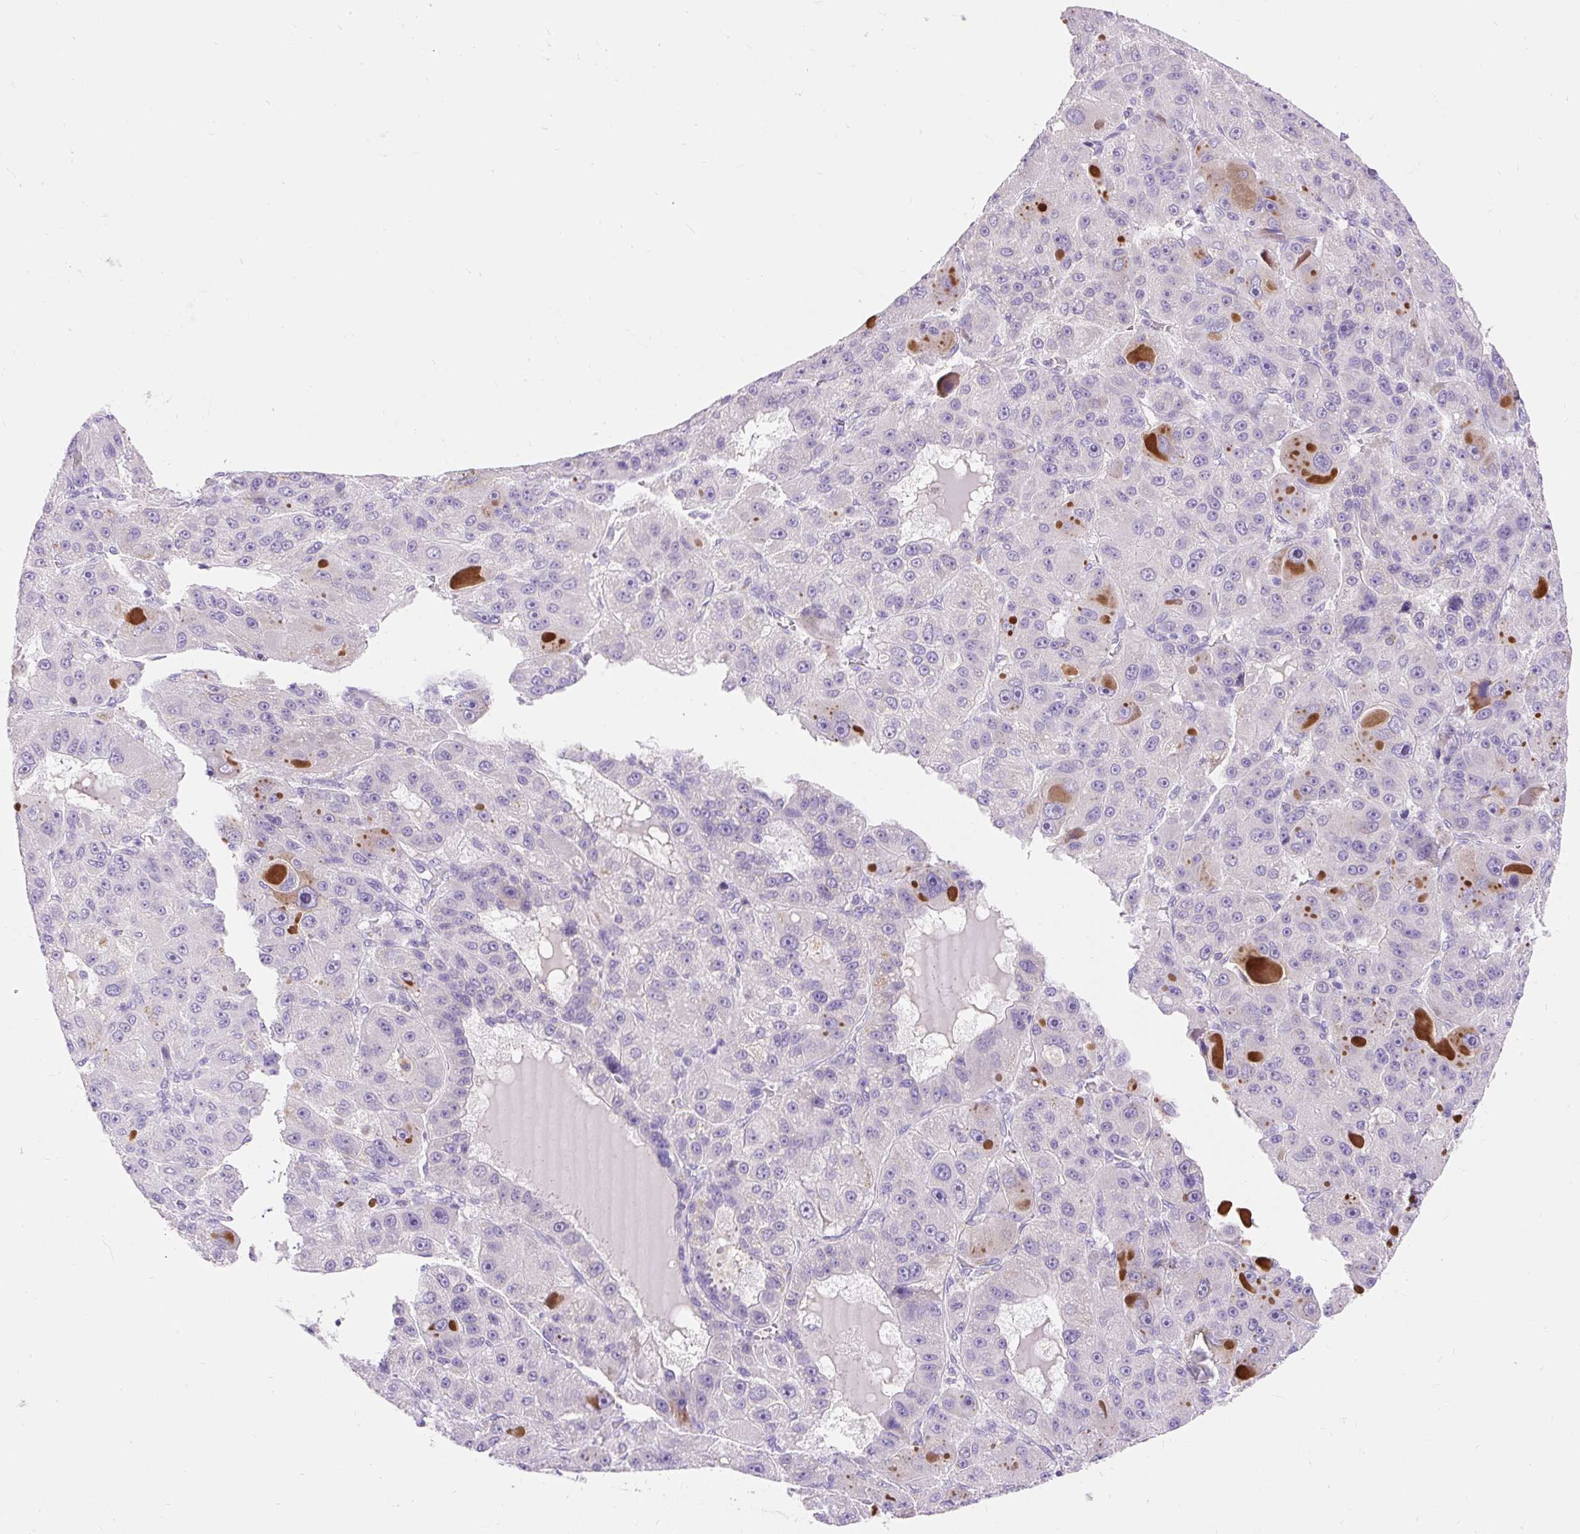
{"staining": {"intensity": "moderate", "quantity": "<25%", "location": "cytoplasmic/membranous"}, "tissue": "liver cancer", "cell_type": "Tumor cells", "image_type": "cancer", "snomed": [{"axis": "morphology", "description": "Carcinoma, Hepatocellular, NOS"}, {"axis": "topography", "description": "Liver"}], "caption": "Moderate cytoplasmic/membranous protein positivity is seen in about <25% of tumor cells in liver cancer (hepatocellular carcinoma).", "gene": "TMEM150C", "patient": {"sex": "male", "age": 76}}